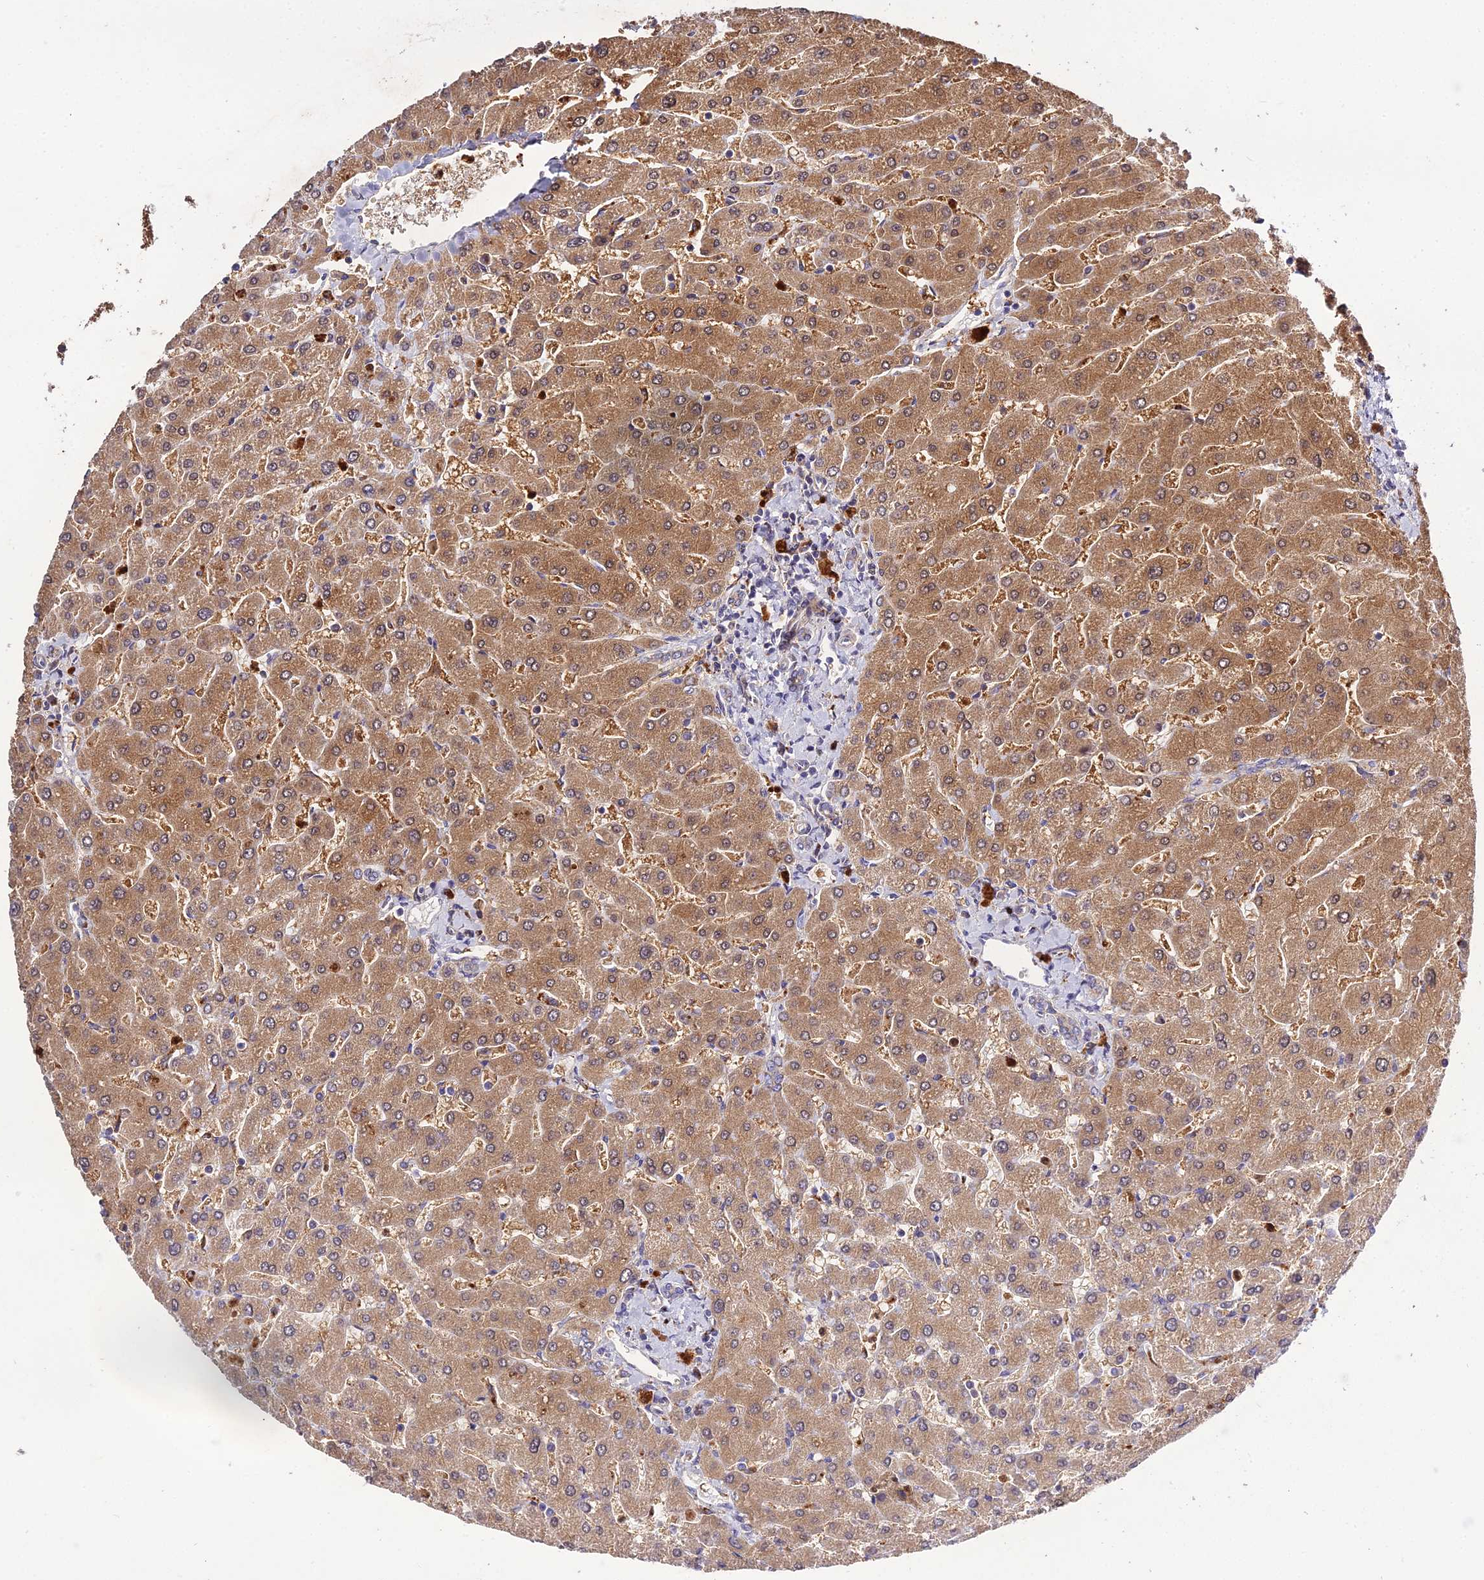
{"staining": {"intensity": "negative", "quantity": "none", "location": "none"}, "tissue": "liver", "cell_type": "Cholangiocytes", "image_type": "normal", "snomed": [{"axis": "morphology", "description": "Normal tissue, NOS"}, {"axis": "topography", "description": "Liver"}], "caption": "The photomicrograph exhibits no significant expression in cholangiocytes of liver.", "gene": "EID2", "patient": {"sex": "male", "age": 55}}